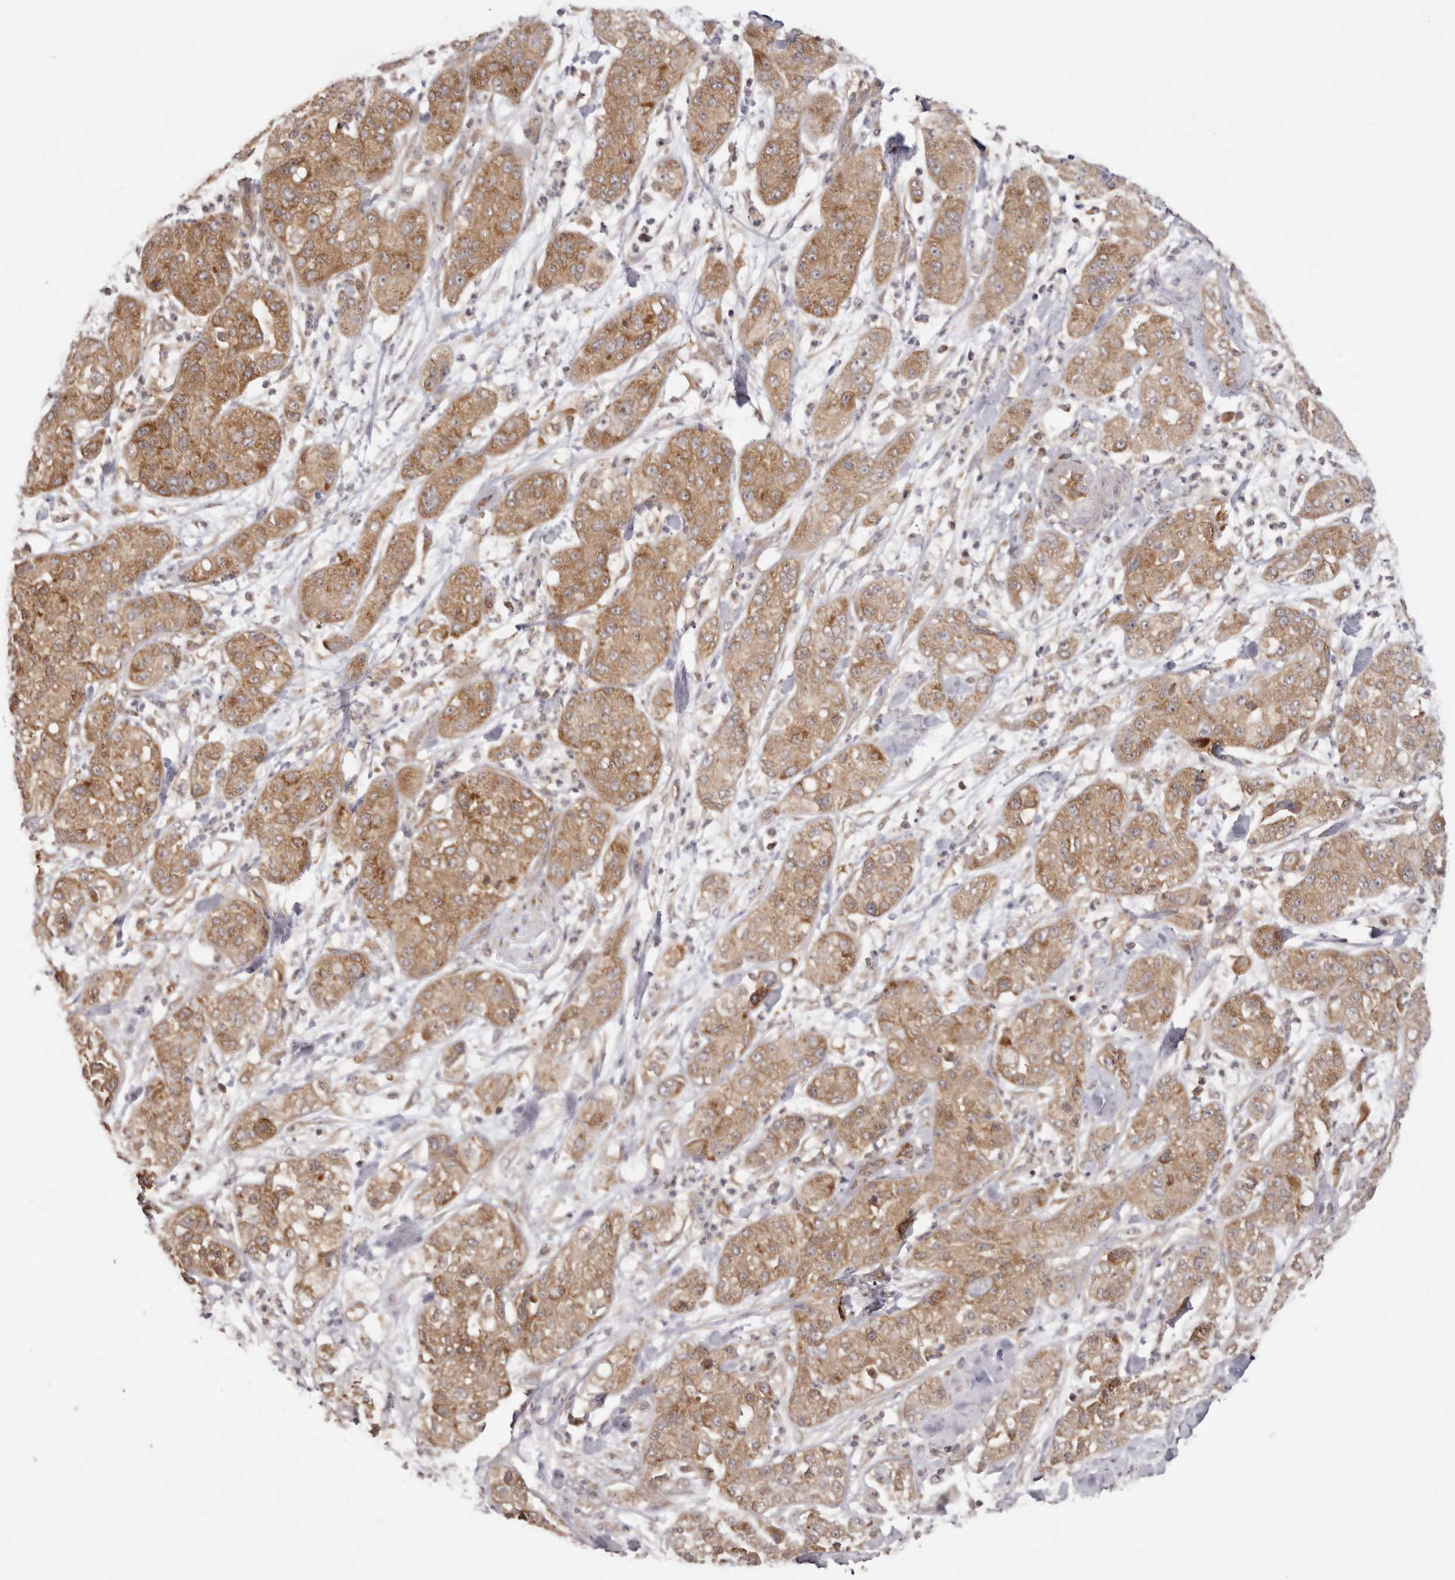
{"staining": {"intensity": "moderate", "quantity": ">75%", "location": "cytoplasmic/membranous"}, "tissue": "pancreatic cancer", "cell_type": "Tumor cells", "image_type": "cancer", "snomed": [{"axis": "morphology", "description": "Adenocarcinoma, NOS"}, {"axis": "topography", "description": "Pancreas"}], "caption": "Immunohistochemistry (IHC) photomicrograph of neoplastic tissue: pancreatic cancer (adenocarcinoma) stained using immunohistochemistry shows medium levels of moderate protein expression localized specifically in the cytoplasmic/membranous of tumor cells, appearing as a cytoplasmic/membranous brown color.", "gene": "EEF1E1", "patient": {"sex": "female", "age": 78}}